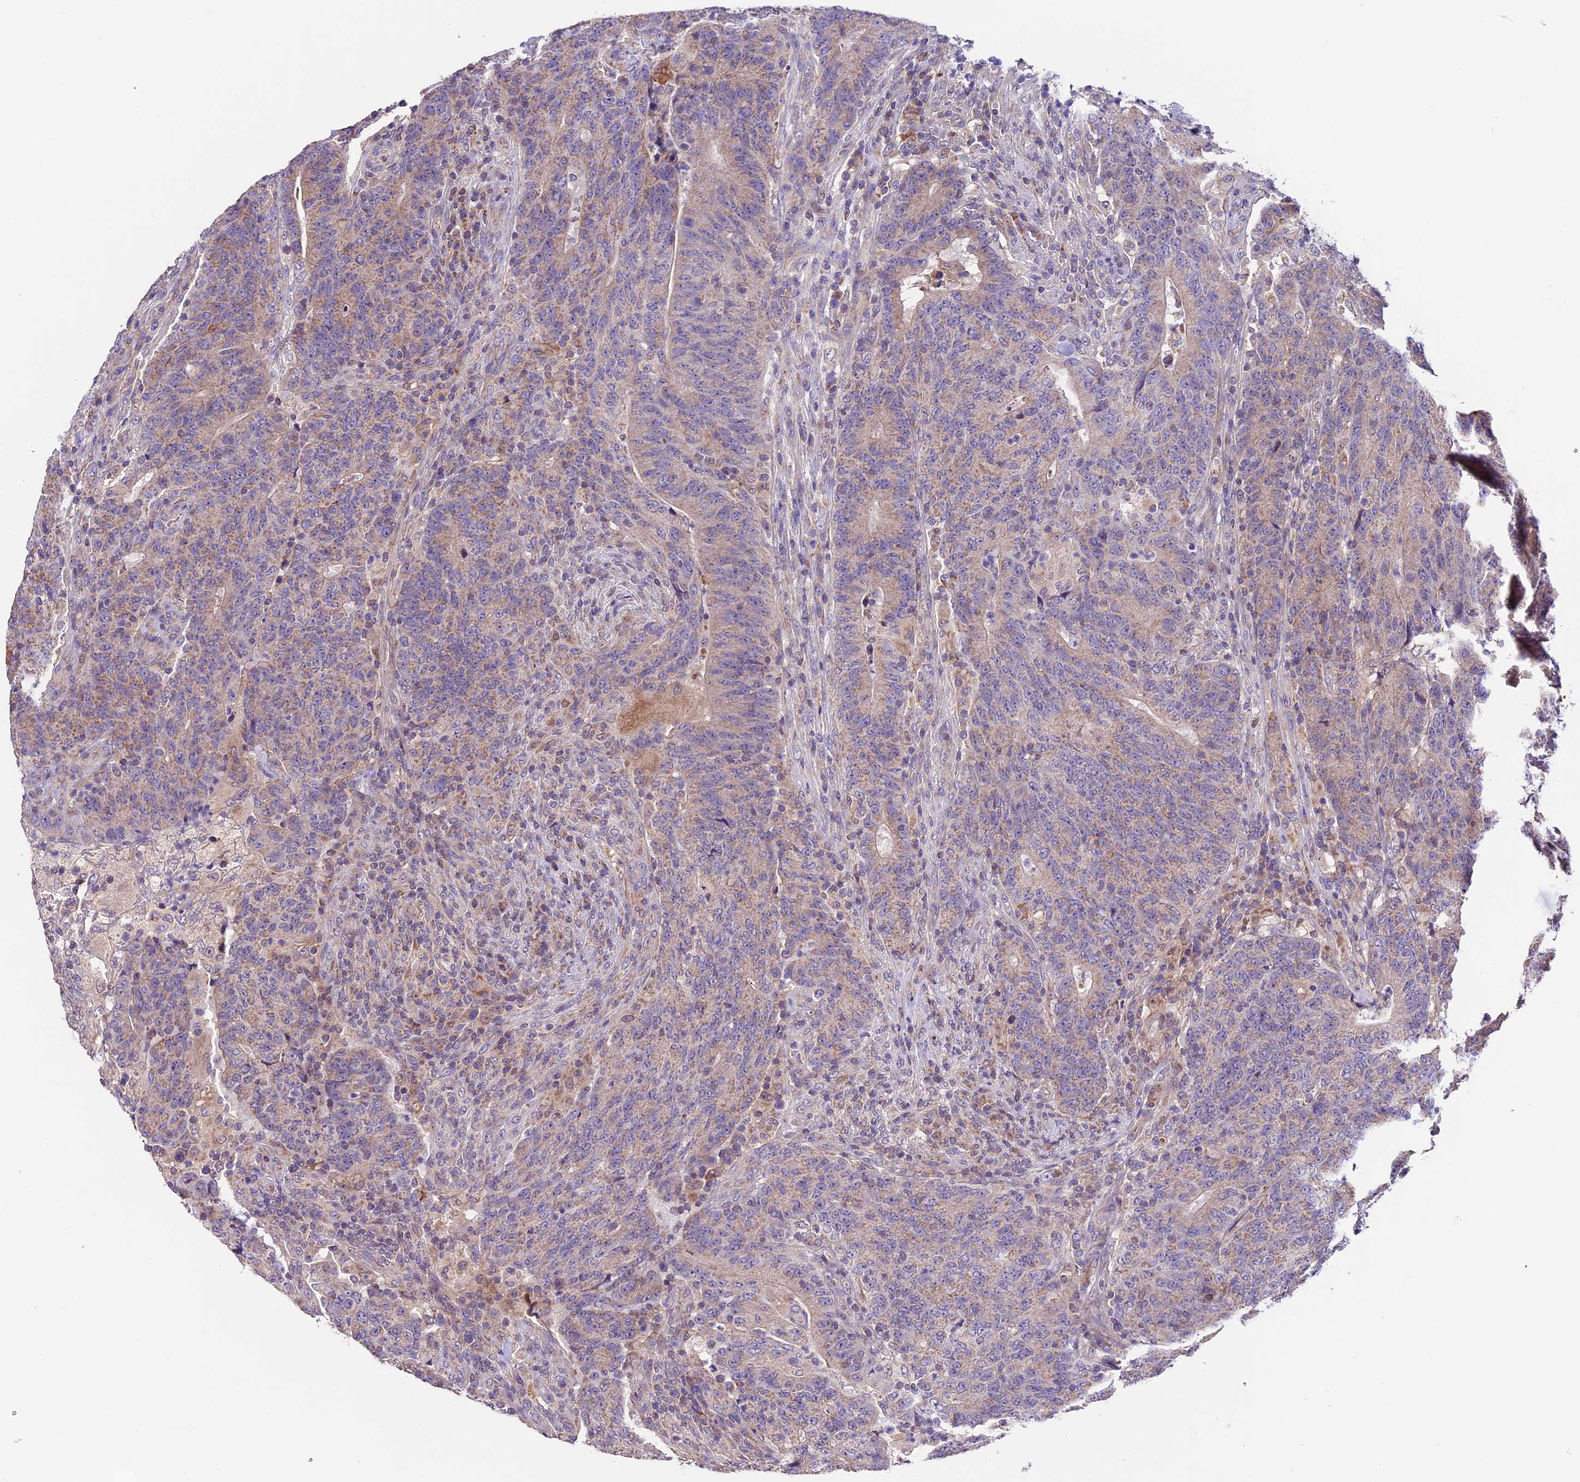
{"staining": {"intensity": "weak", "quantity": "<25%", "location": "cytoplasmic/membranous"}, "tissue": "colorectal cancer", "cell_type": "Tumor cells", "image_type": "cancer", "snomed": [{"axis": "morphology", "description": "Adenocarcinoma, NOS"}, {"axis": "topography", "description": "Colon"}], "caption": "Immunohistochemistry micrograph of colorectal cancer (adenocarcinoma) stained for a protein (brown), which shows no positivity in tumor cells. (Stains: DAB (3,3'-diaminobenzidine) immunohistochemistry with hematoxylin counter stain, Microscopy: brightfield microscopy at high magnification).", "gene": "DDX28", "patient": {"sex": "female", "age": 75}}